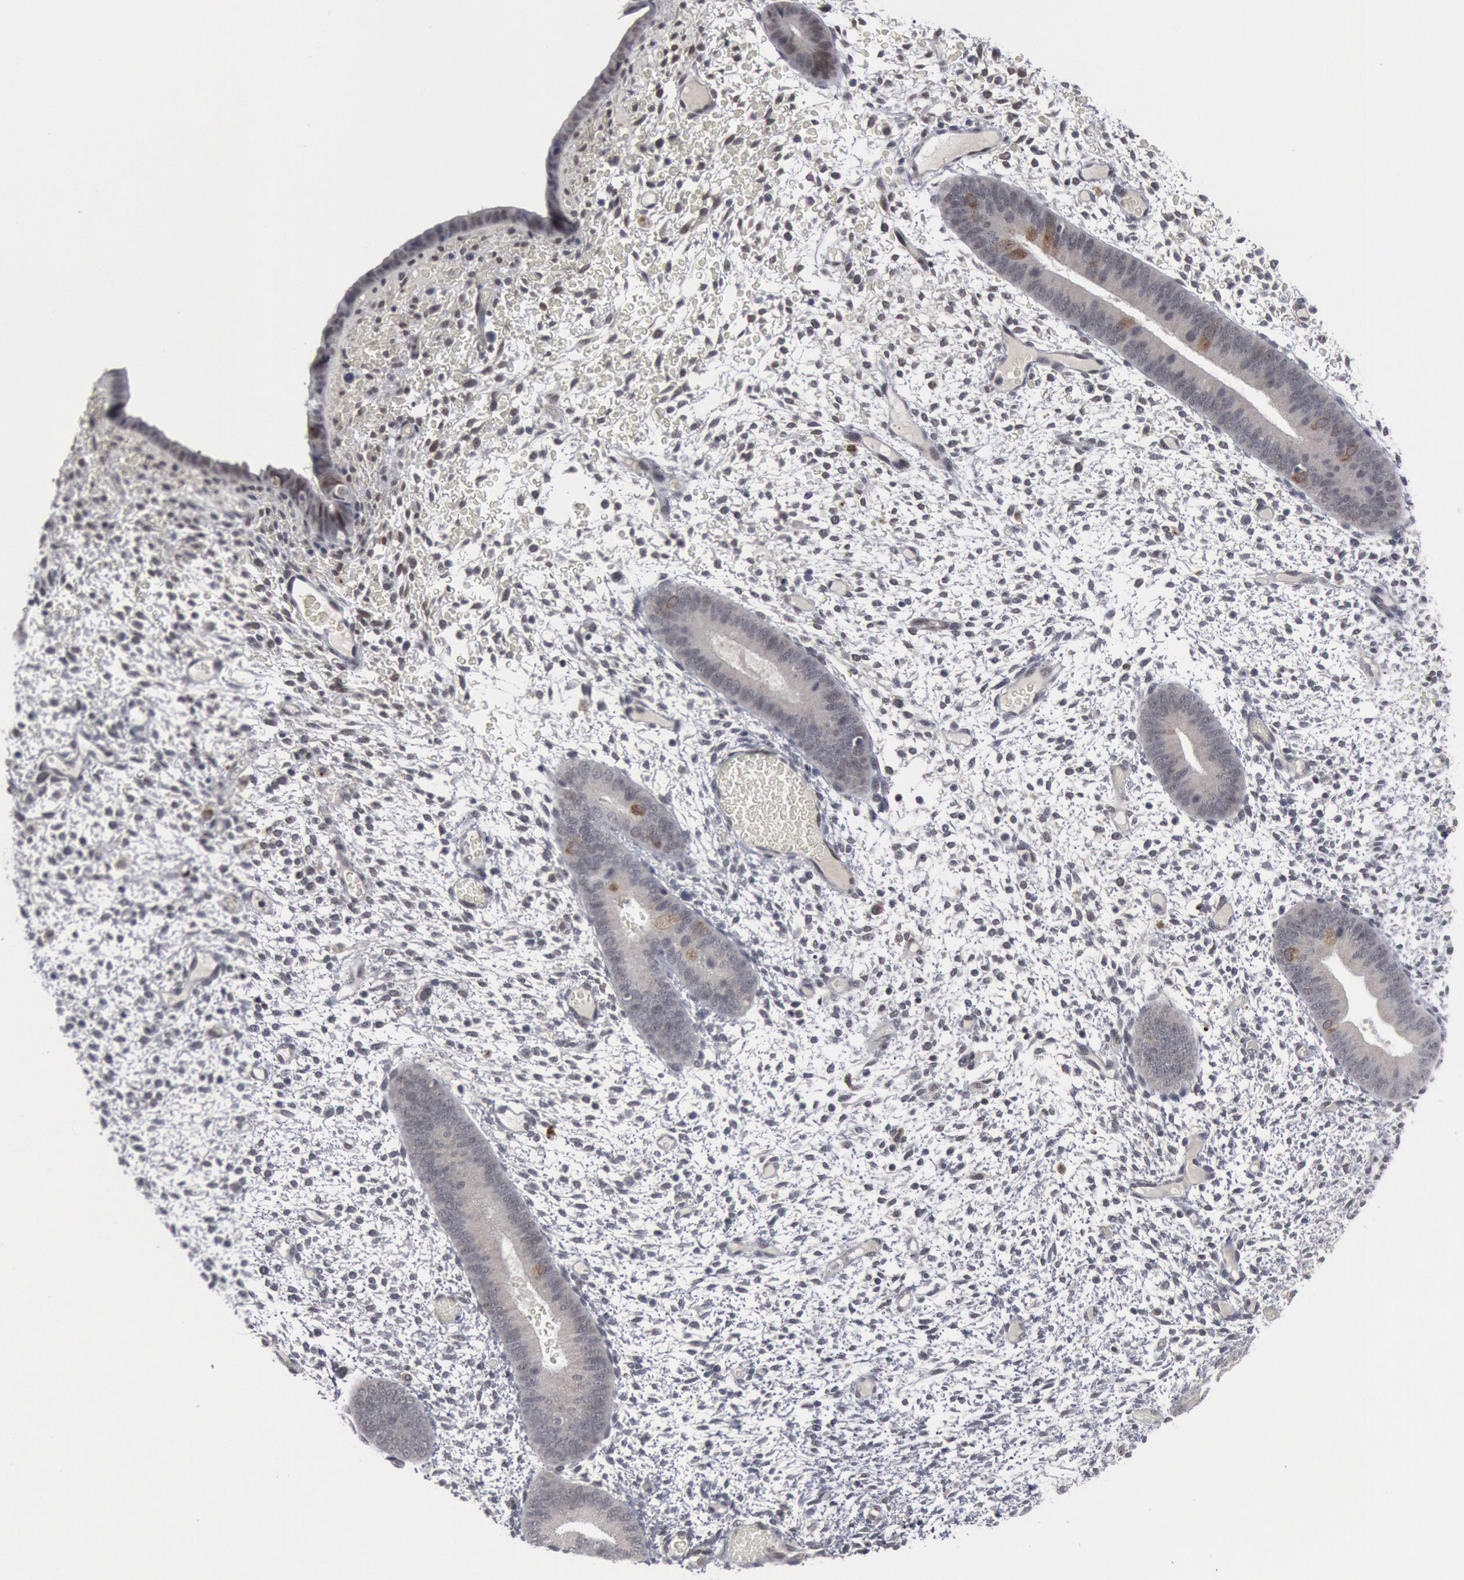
{"staining": {"intensity": "negative", "quantity": "none", "location": "none"}, "tissue": "endometrium", "cell_type": "Cells in endometrial stroma", "image_type": "normal", "snomed": [{"axis": "morphology", "description": "Normal tissue, NOS"}, {"axis": "topography", "description": "Endometrium"}], "caption": "DAB immunohistochemical staining of normal endometrium shows no significant staining in cells in endometrial stroma.", "gene": "FOXO1", "patient": {"sex": "female", "age": 42}}